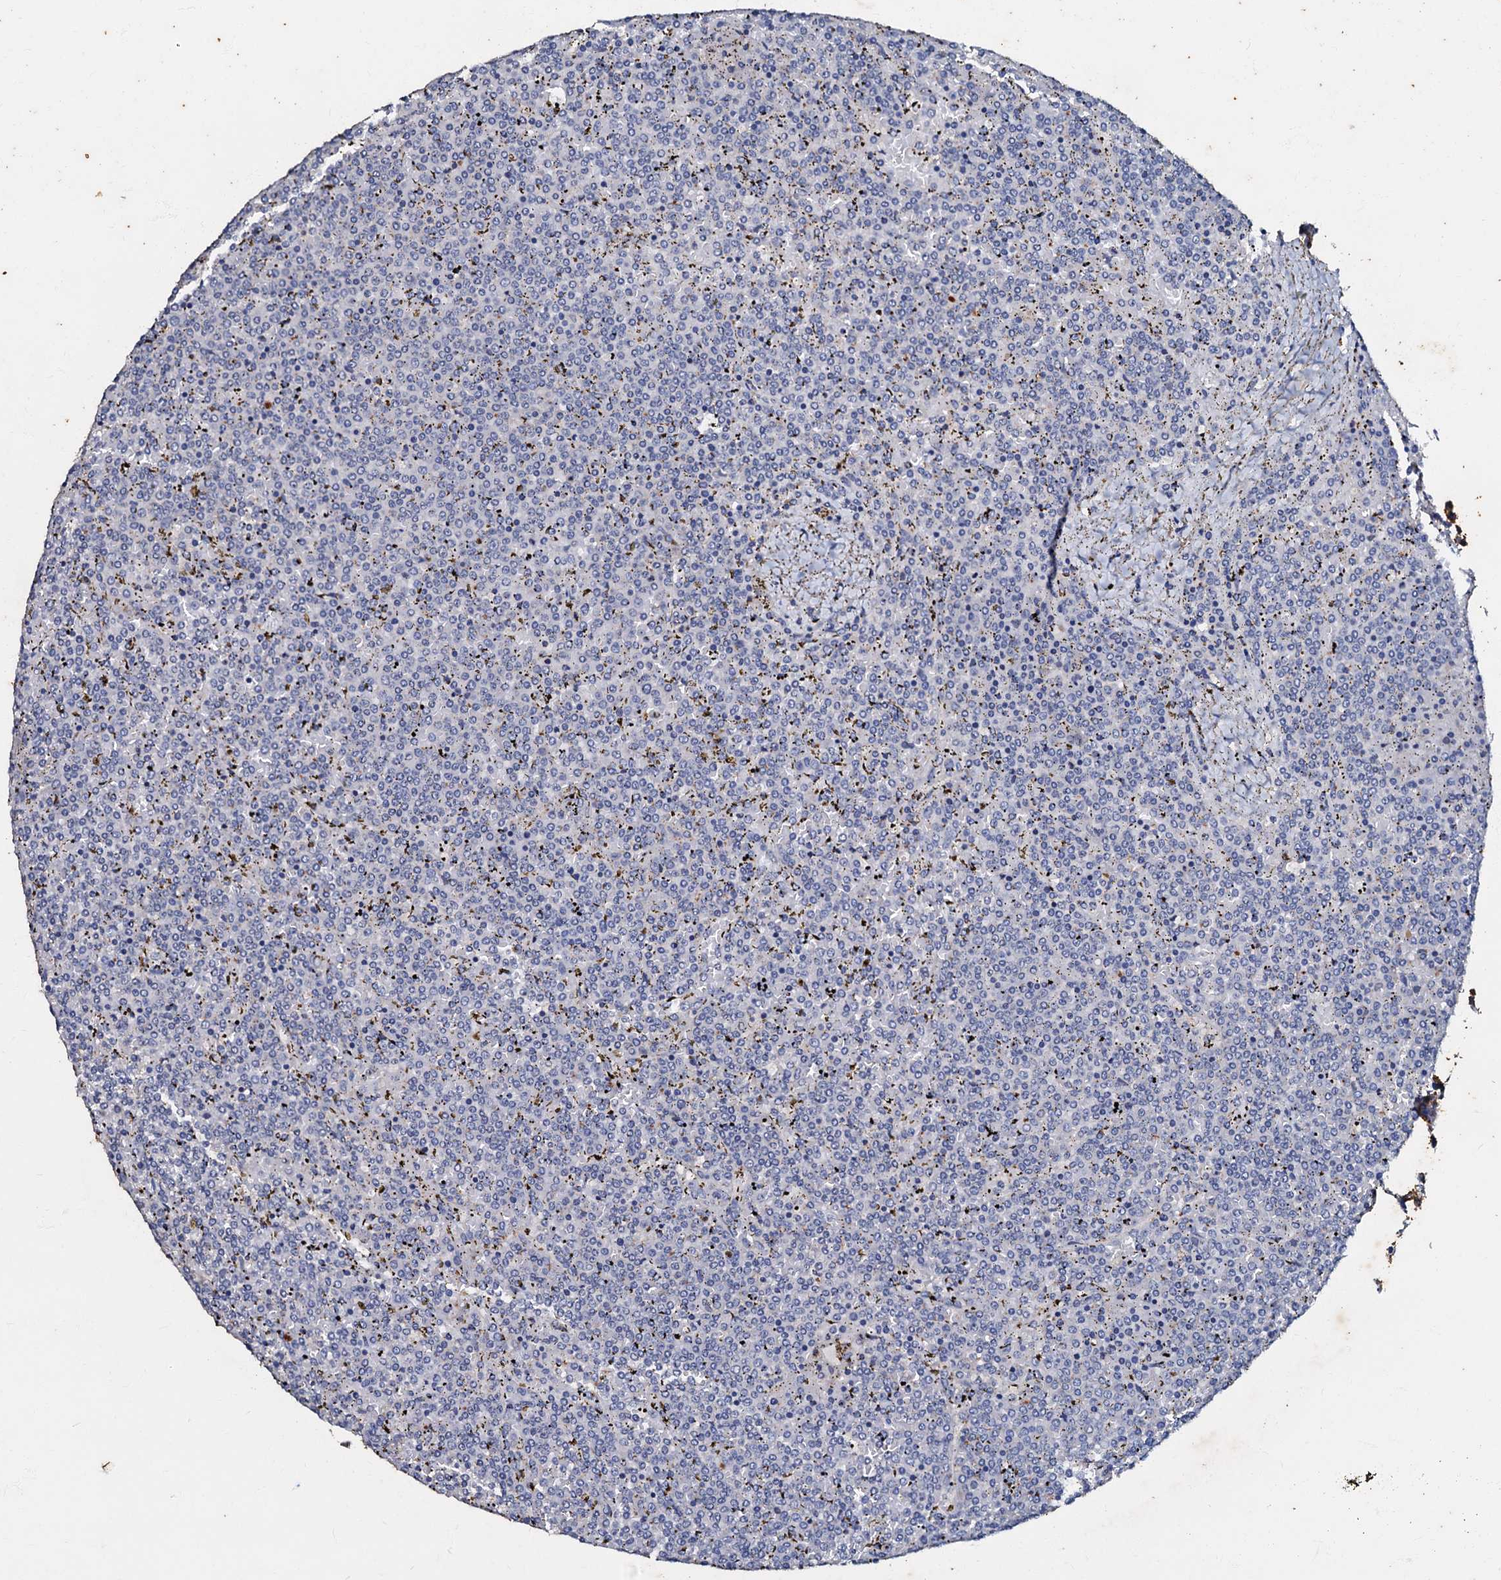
{"staining": {"intensity": "negative", "quantity": "none", "location": "none"}, "tissue": "lymphoma", "cell_type": "Tumor cells", "image_type": "cancer", "snomed": [{"axis": "morphology", "description": "Malignant lymphoma, non-Hodgkin's type, Low grade"}, {"axis": "topography", "description": "Spleen"}], "caption": "This is an IHC micrograph of human malignant lymphoma, non-Hodgkin's type (low-grade). There is no staining in tumor cells.", "gene": "MANSC4", "patient": {"sex": "female", "age": 19}}